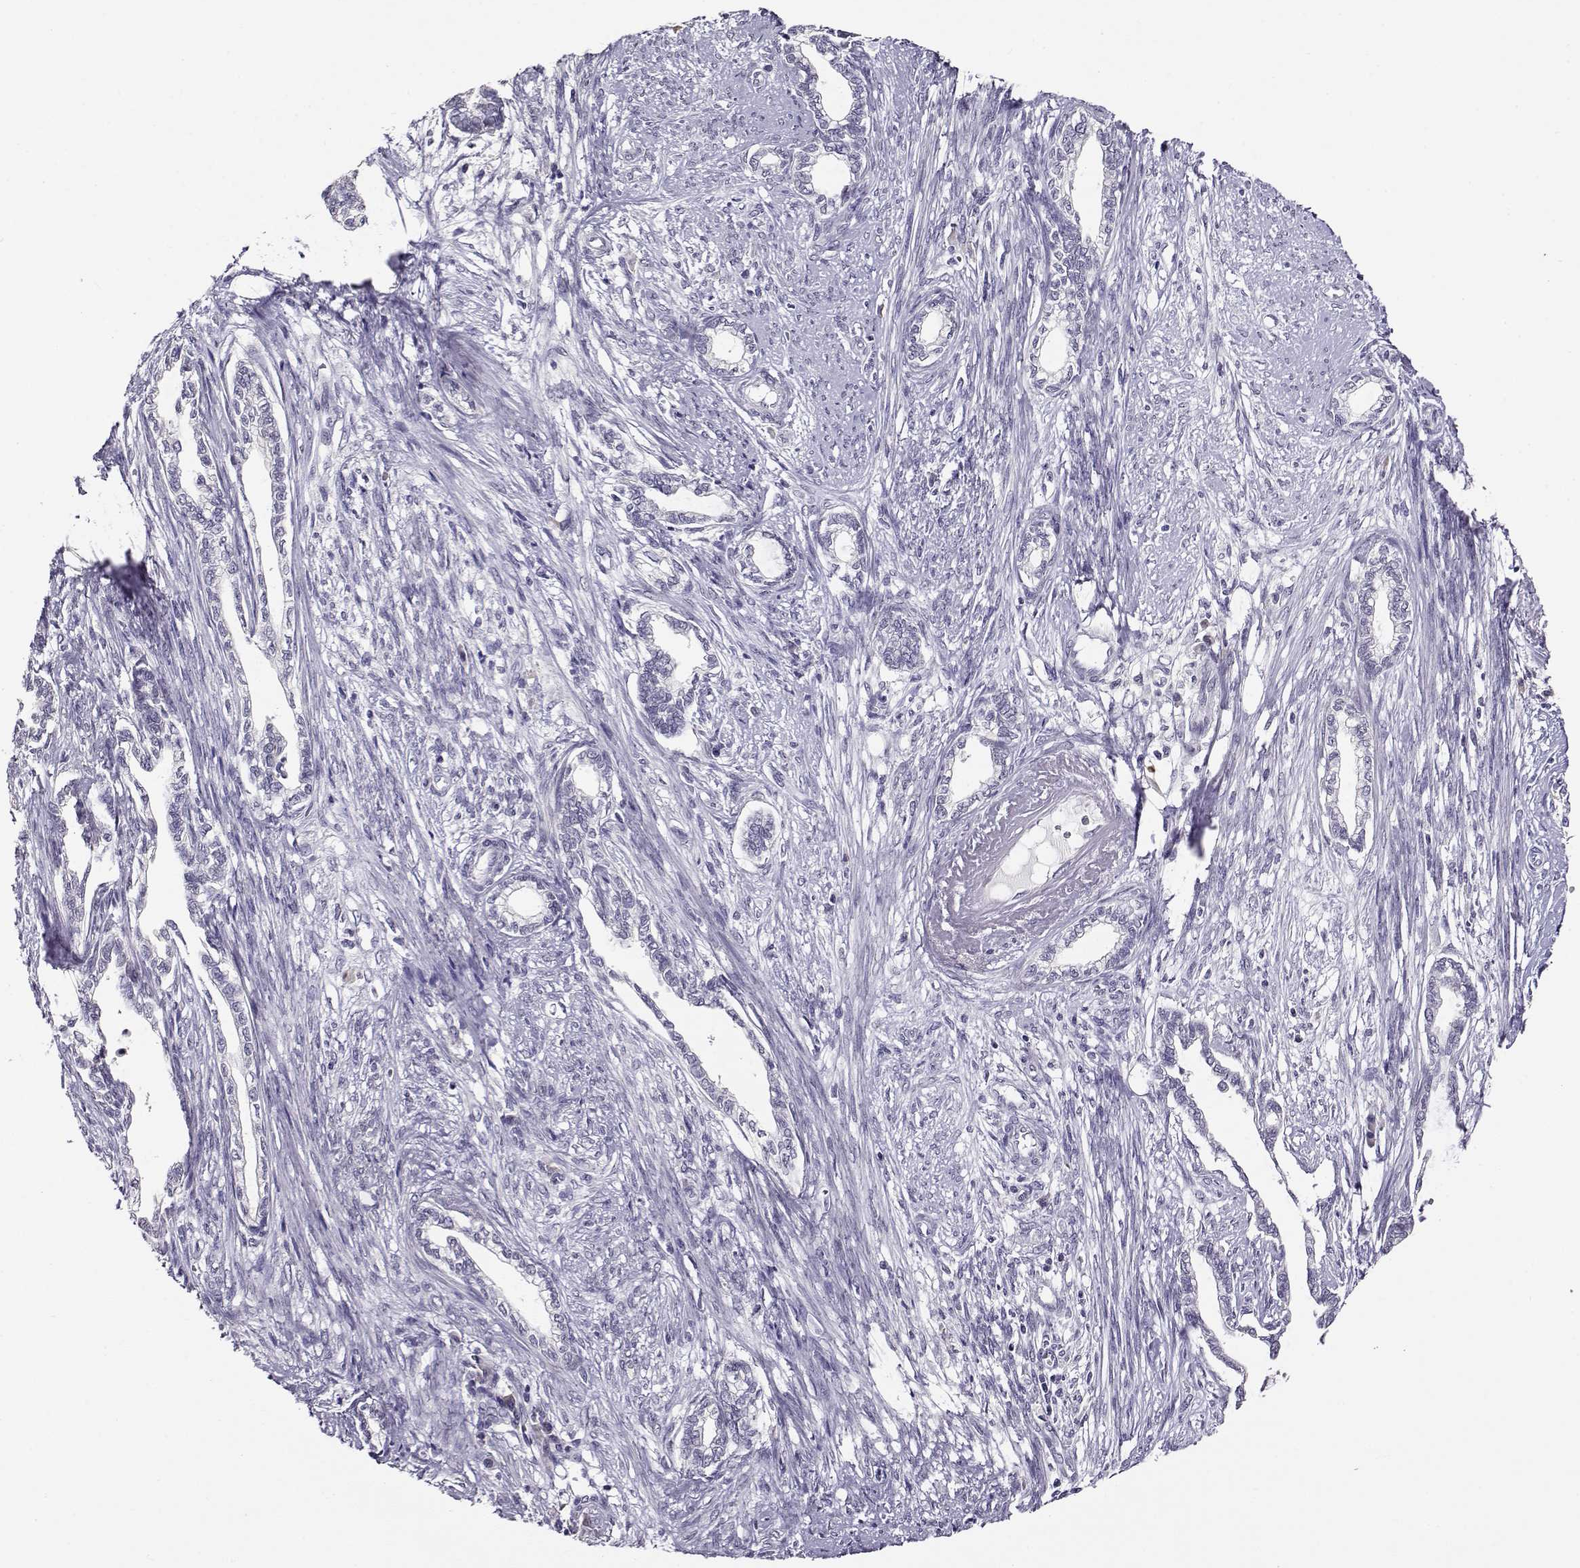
{"staining": {"intensity": "negative", "quantity": "none", "location": "none"}, "tissue": "cervical cancer", "cell_type": "Tumor cells", "image_type": "cancer", "snomed": [{"axis": "morphology", "description": "Adenocarcinoma, NOS"}, {"axis": "topography", "description": "Cervix"}], "caption": "Cervical adenocarcinoma stained for a protein using IHC exhibits no expression tumor cells.", "gene": "RHOXF2", "patient": {"sex": "female", "age": 62}}